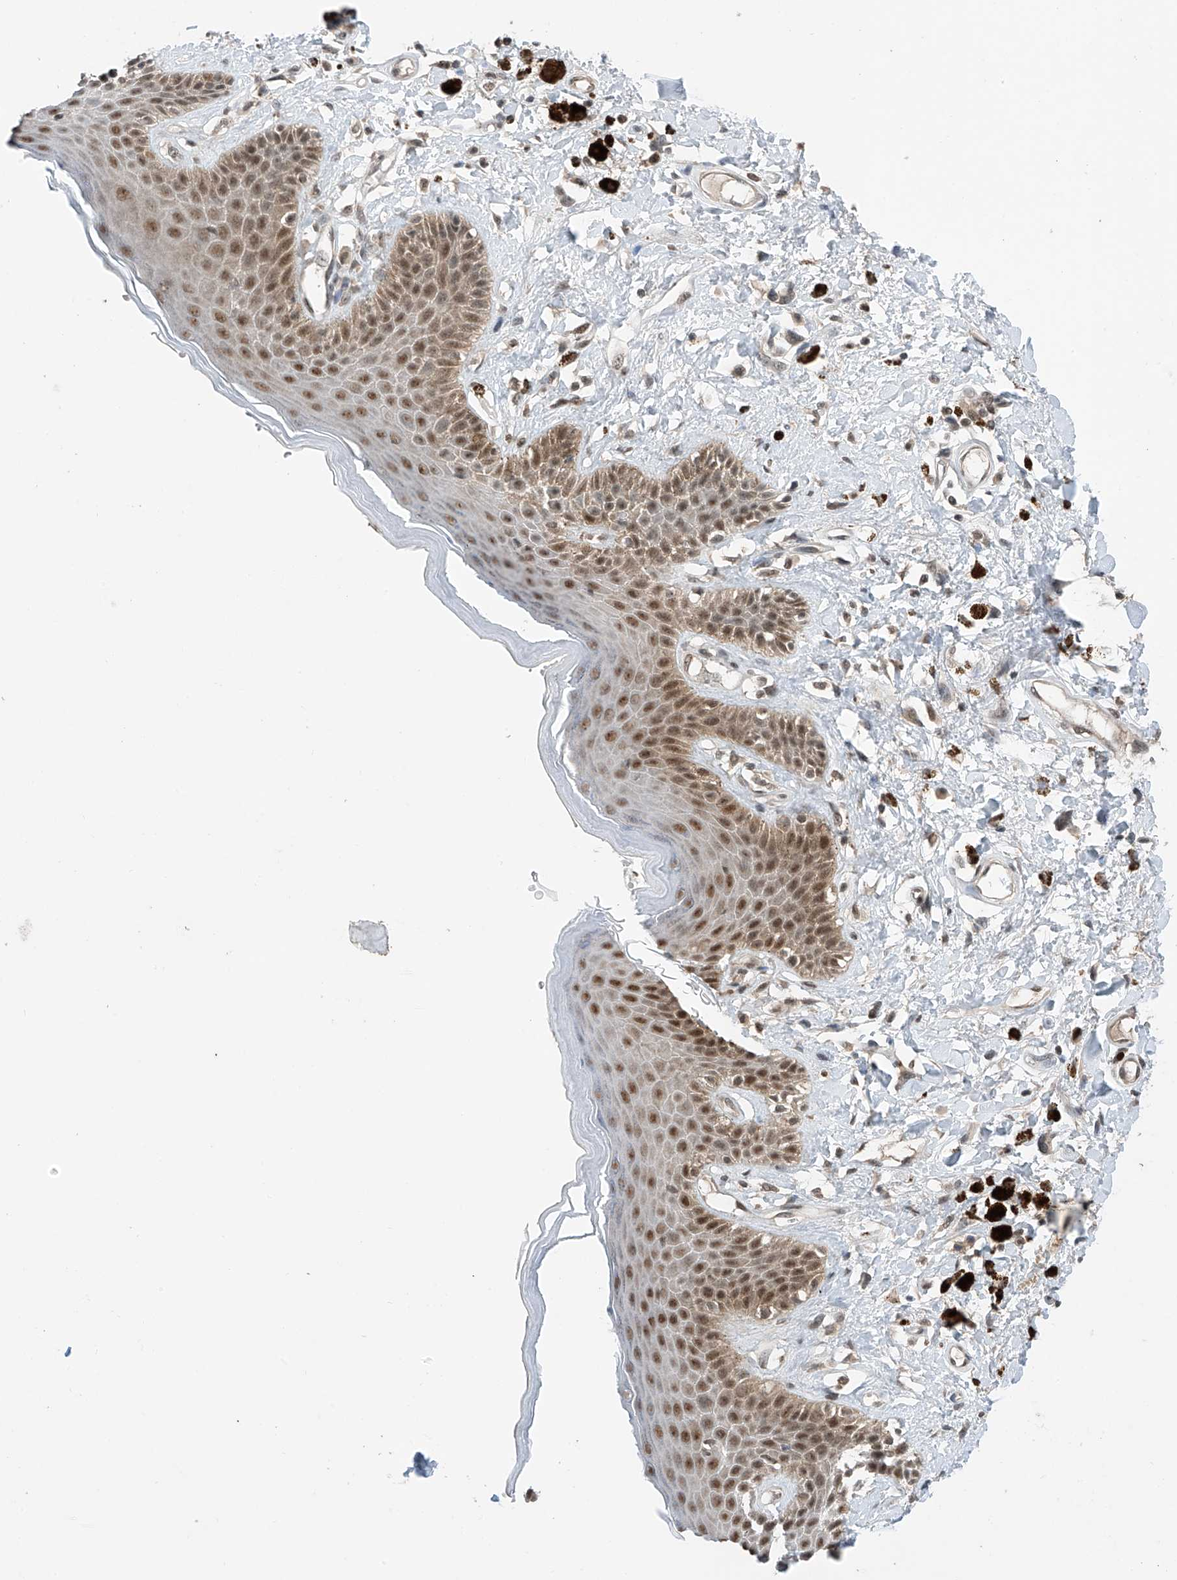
{"staining": {"intensity": "moderate", "quantity": ">75%", "location": "nuclear"}, "tissue": "skin", "cell_type": "Epidermal cells", "image_type": "normal", "snomed": [{"axis": "morphology", "description": "Normal tissue, NOS"}, {"axis": "topography", "description": "Anal"}], "caption": "An image of skin stained for a protein reveals moderate nuclear brown staining in epidermal cells.", "gene": "RPAIN", "patient": {"sex": "female", "age": 78}}